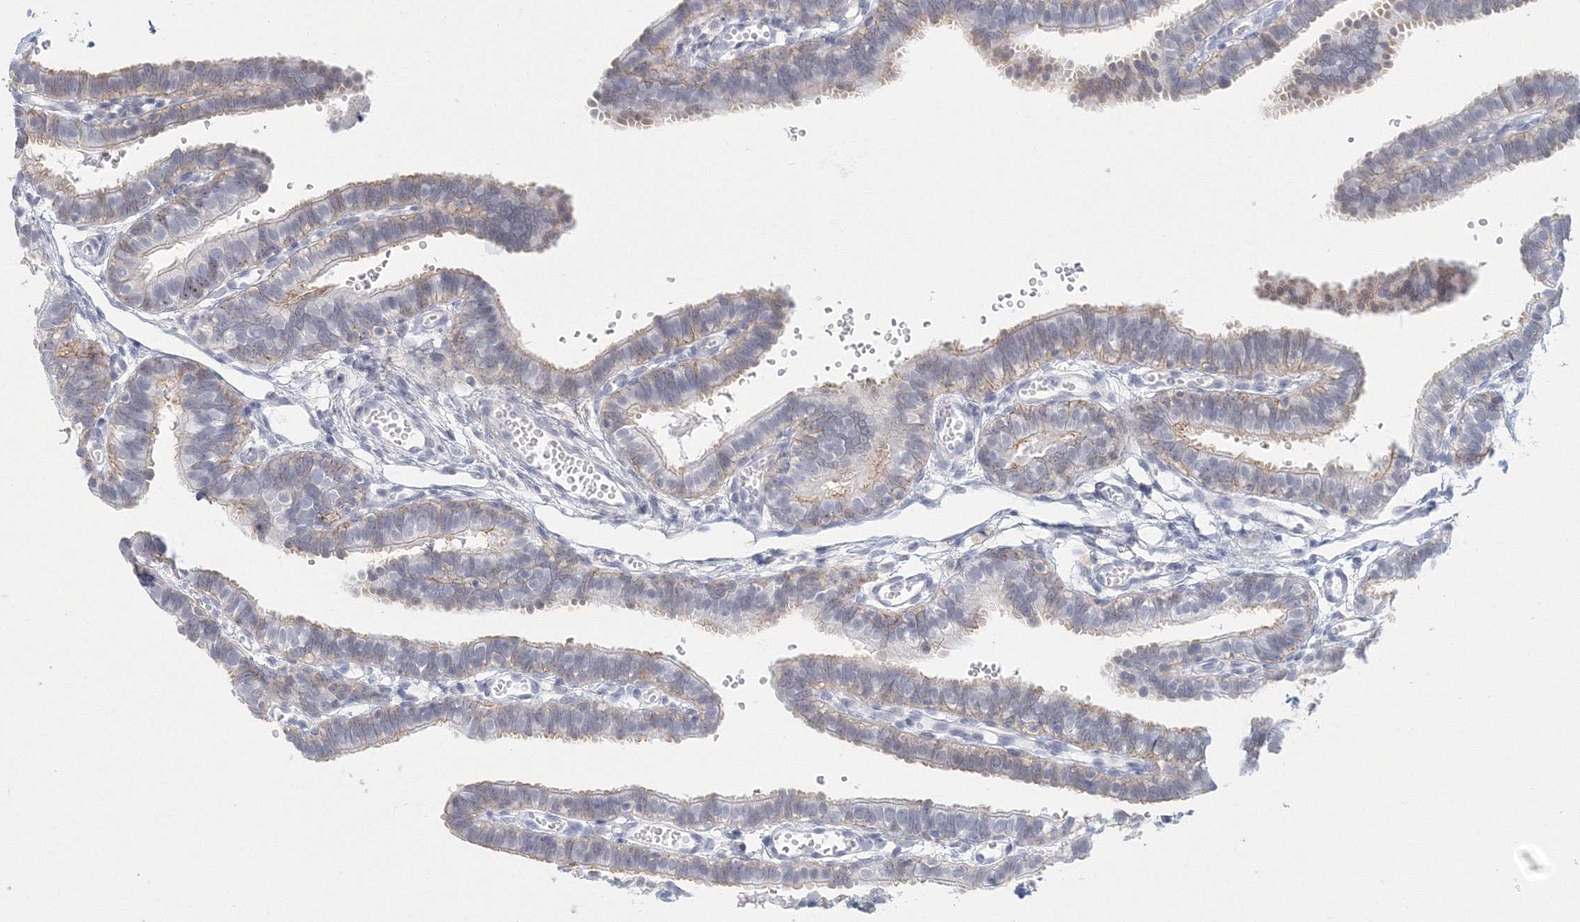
{"staining": {"intensity": "weak", "quantity": "25%-75%", "location": "cytoplasmic/membranous"}, "tissue": "fallopian tube", "cell_type": "Glandular cells", "image_type": "normal", "snomed": [{"axis": "morphology", "description": "Normal tissue, NOS"}, {"axis": "topography", "description": "Fallopian tube"}, {"axis": "topography", "description": "Placenta"}], "caption": "Unremarkable fallopian tube was stained to show a protein in brown. There is low levels of weak cytoplasmic/membranous positivity in approximately 25%-75% of glandular cells.", "gene": "VSIG1", "patient": {"sex": "female", "age": 34}}